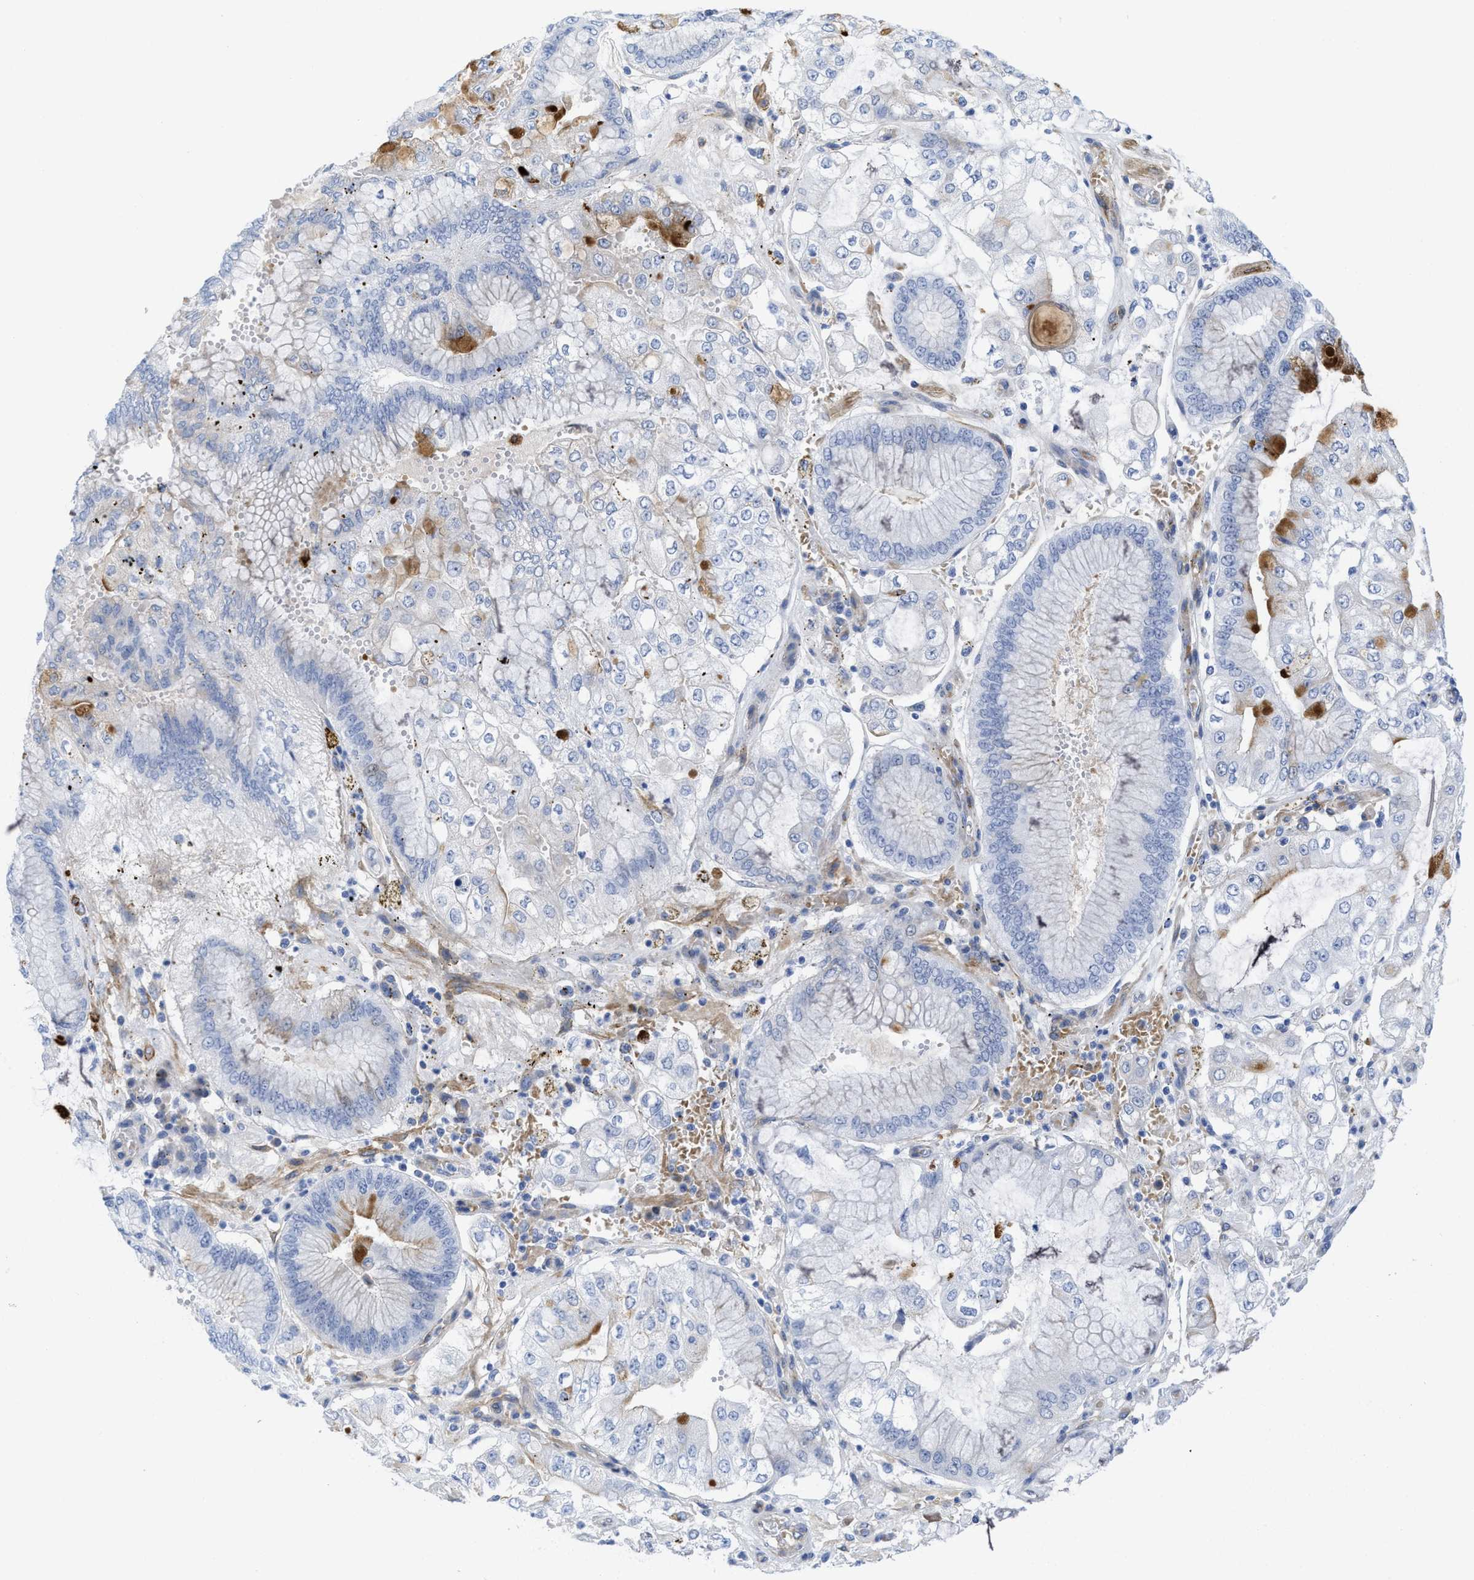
{"staining": {"intensity": "strong", "quantity": "<25%", "location": "cytoplasmic/membranous"}, "tissue": "stomach cancer", "cell_type": "Tumor cells", "image_type": "cancer", "snomed": [{"axis": "morphology", "description": "Adenocarcinoma, NOS"}, {"axis": "topography", "description": "Stomach"}], "caption": "Immunohistochemistry micrograph of stomach cancer (adenocarcinoma) stained for a protein (brown), which exhibits medium levels of strong cytoplasmic/membranous expression in about <25% of tumor cells.", "gene": "TUB", "patient": {"sex": "male", "age": 76}}